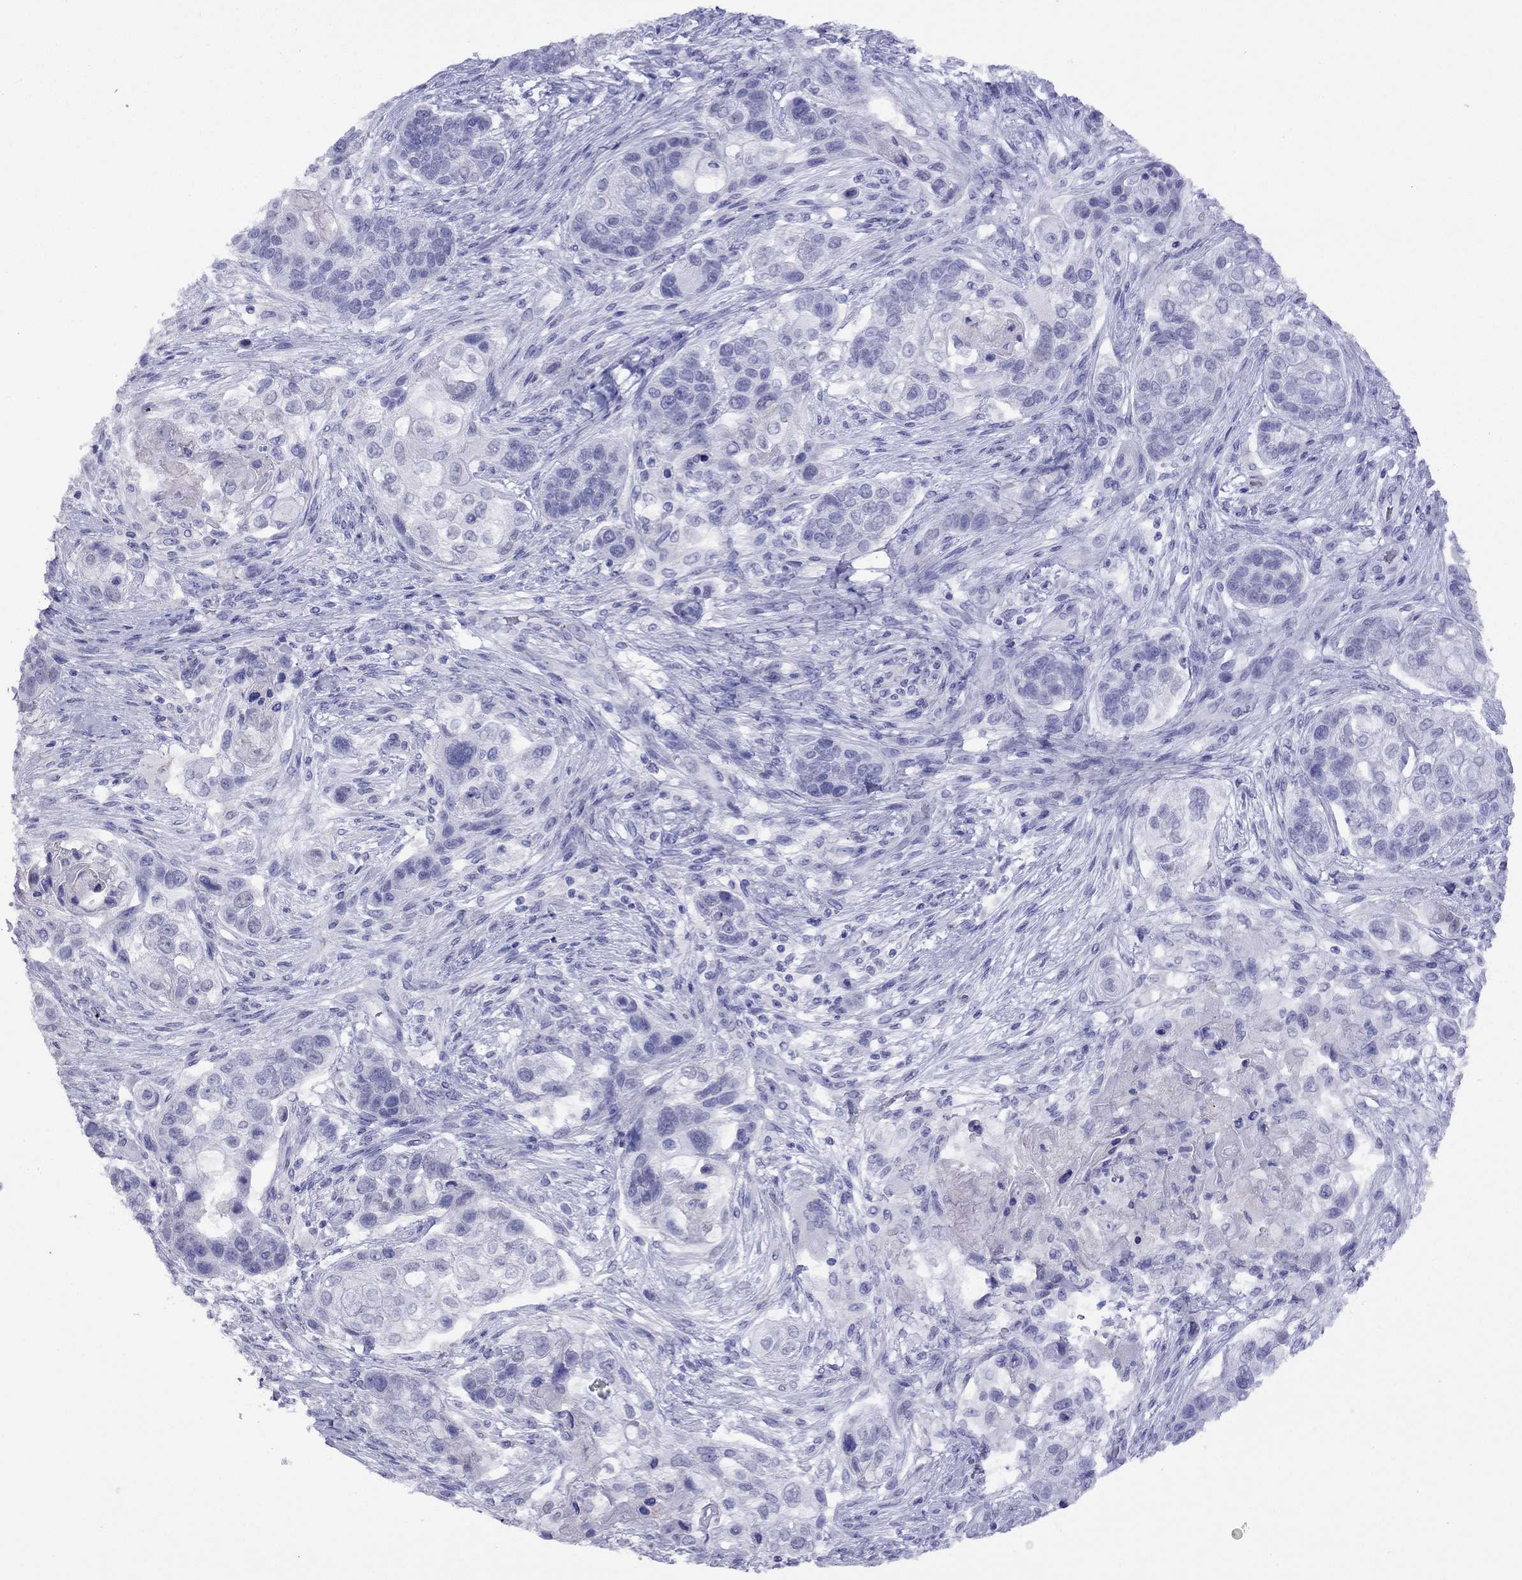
{"staining": {"intensity": "negative", "quantity": "none", "location": "none"}, "tissue": "lung cancer", "cell_type": "Tumor cells", "image_type": "cancer", "snomed": [{"axis": "morphology", "description": "Squamous cell carcinoma, NOS"}, {"axis": "topography", "description": "Lung"}], "caption": "This is a histopathology image of immunohistochemistry staining of lung cancer (squamous cell carcinoma), which shows no positivity in tumor cells.", "gene": "SLC30A8", "patient": {"sex": "male", "age": 69}}